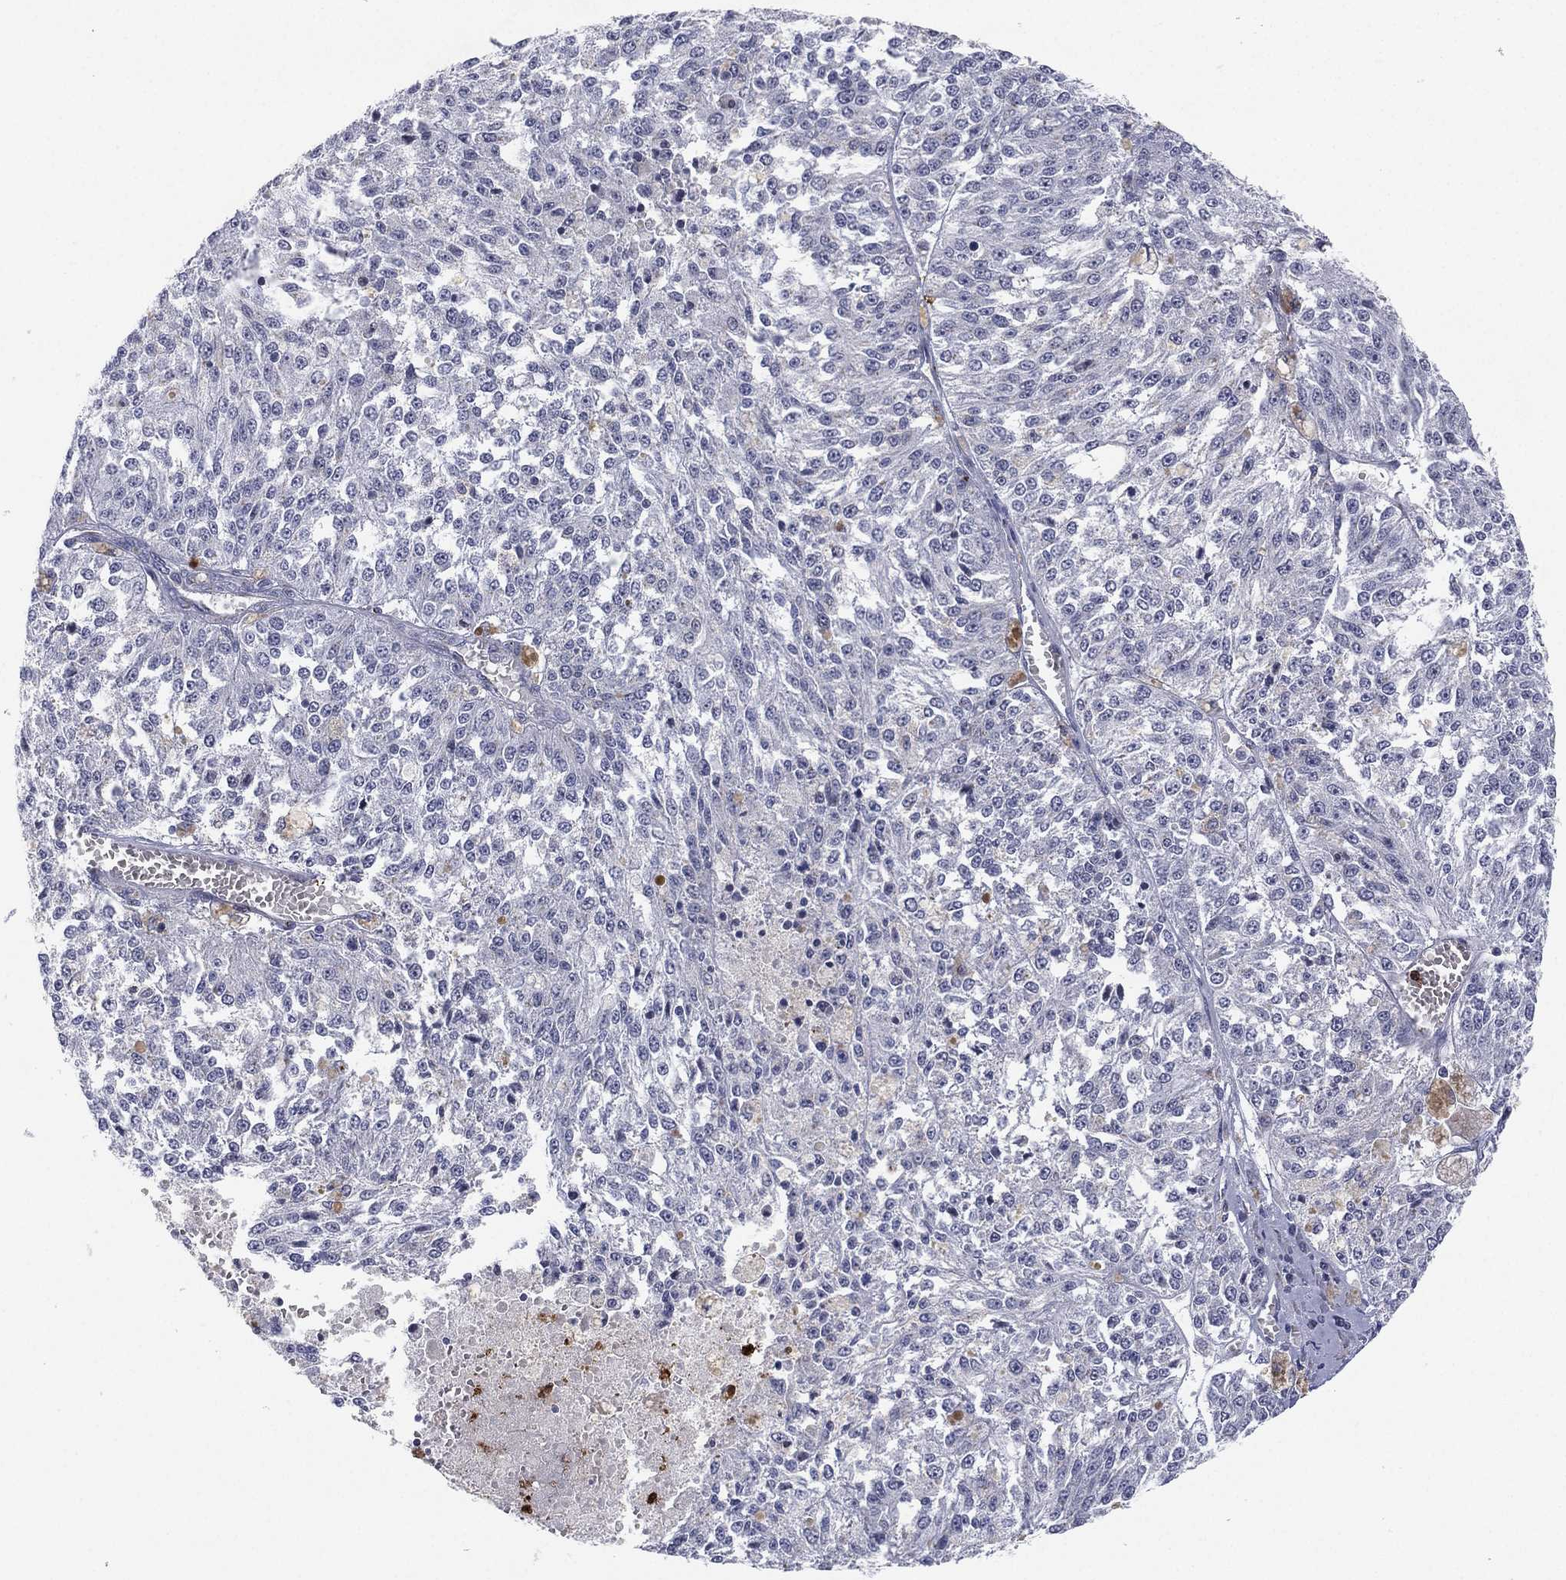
{"staining": {"intensity": "negative", "quantity": "none", "location": "none"}, "tissue": "melanoma", "cell_type": "Tumor cells", "image_type": "cancer", "snomed": [{"axis": "morphology", "description": "Malignant melanoma, Metastatic site"}, {"axis": "topography", "description": "Lymph node"}], "caption": "High power microscopy image of an immunohistochemistry (IHC) micrograph of melanoma, revealing no significant expression in tumor cells.", "gene": "CD177", "patient": {"sex": "female", "age": 64}}